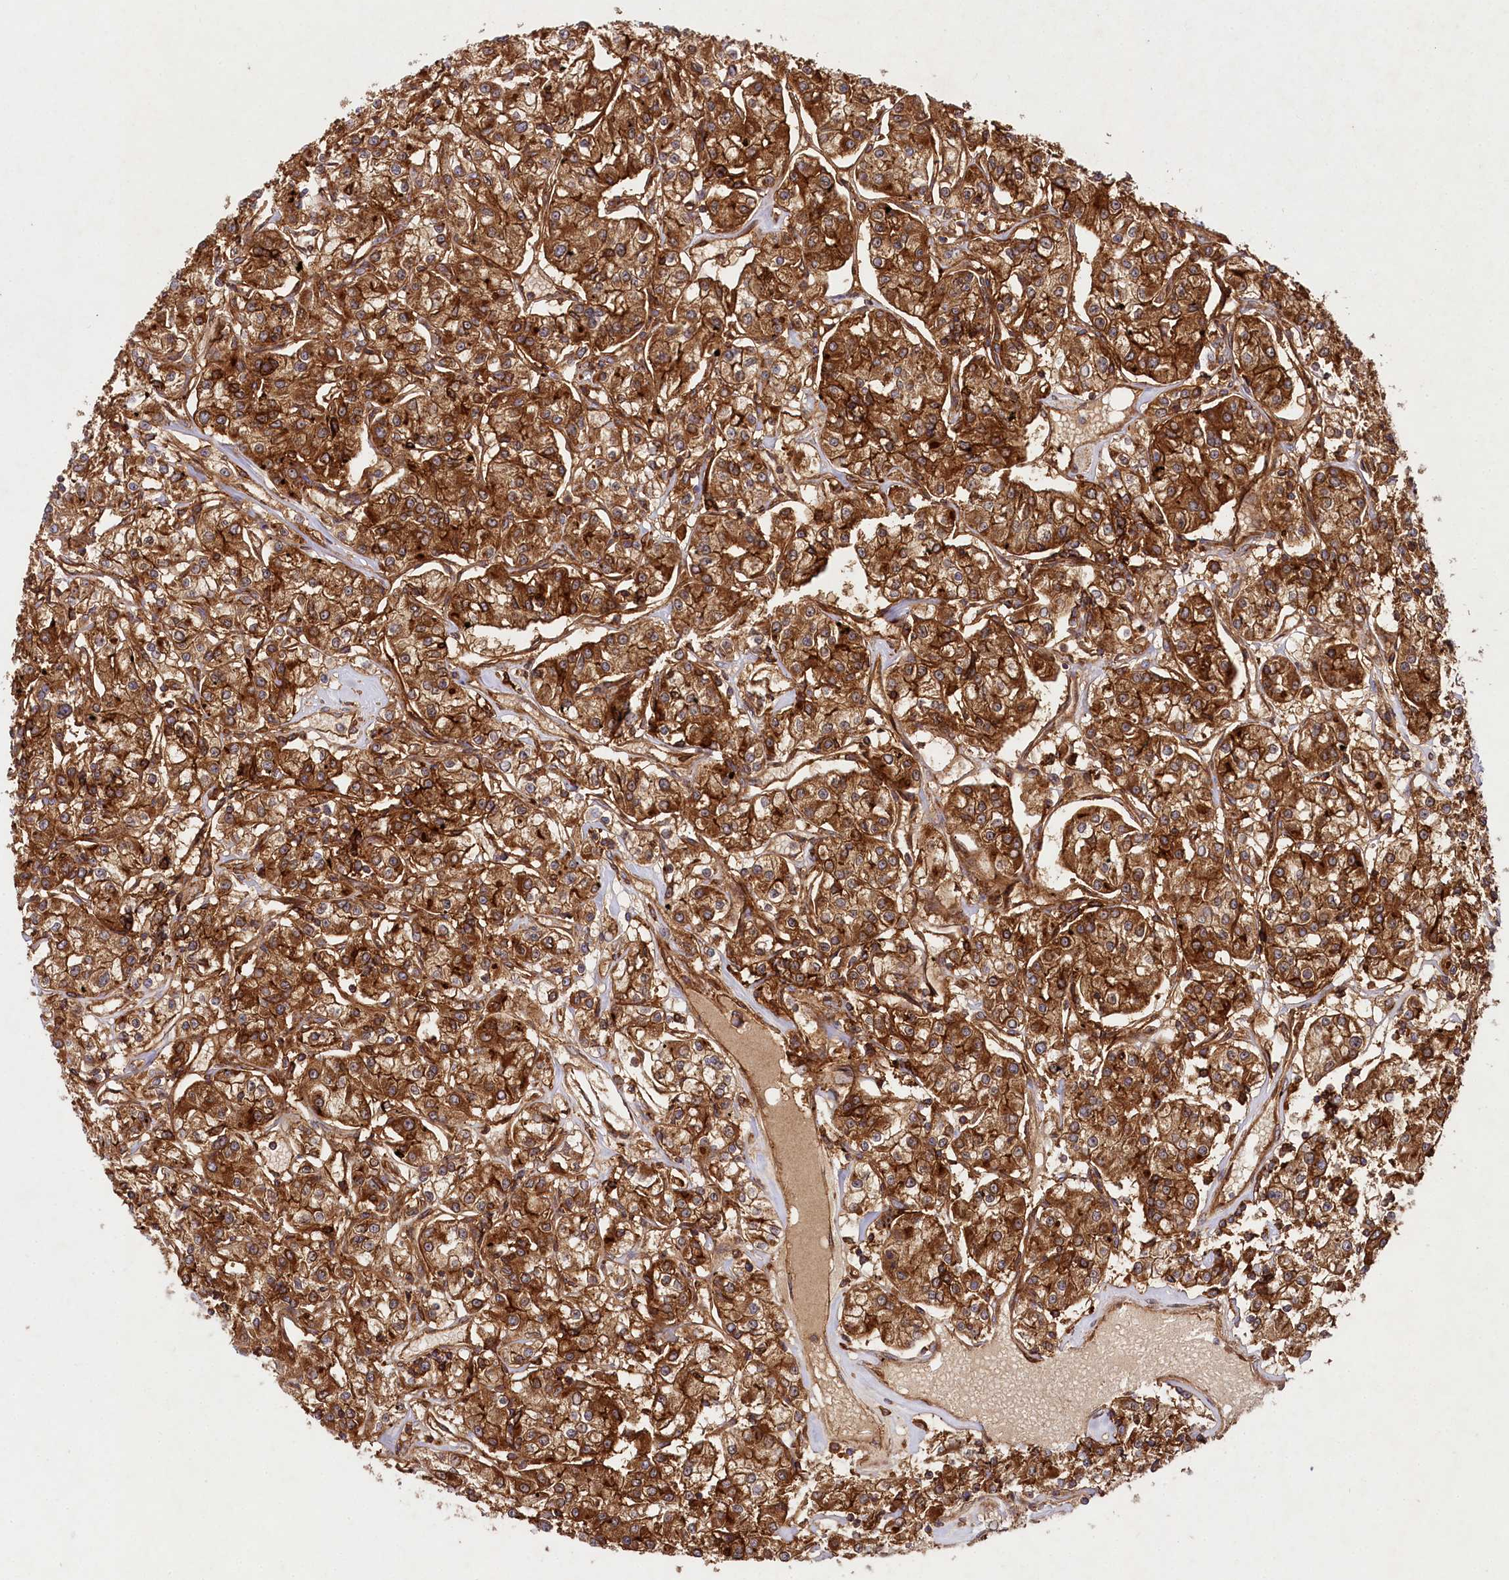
{"staining": {"intensity": "strong", "quantity": ">75%", "location": "cytoplasmic/membranous"}, "tissue": "renal cancer", "cell_type": "Tumor cells", "image_type": "cancer", "snomed": [{"axis": "morphology", "description": "Adenocarcinoma, NOS"}, {"axis": "topography", "description": "Kidney"}], "caption": "Approximately >75% of tumor cells in human adenocarcinoma (renal) reveal strong cytoplasmic/membranous protein positivity as visualized by brown immunohistochemical staining.", "gene": "RBP5", "patient": {"sex": "female", "age": 59}}